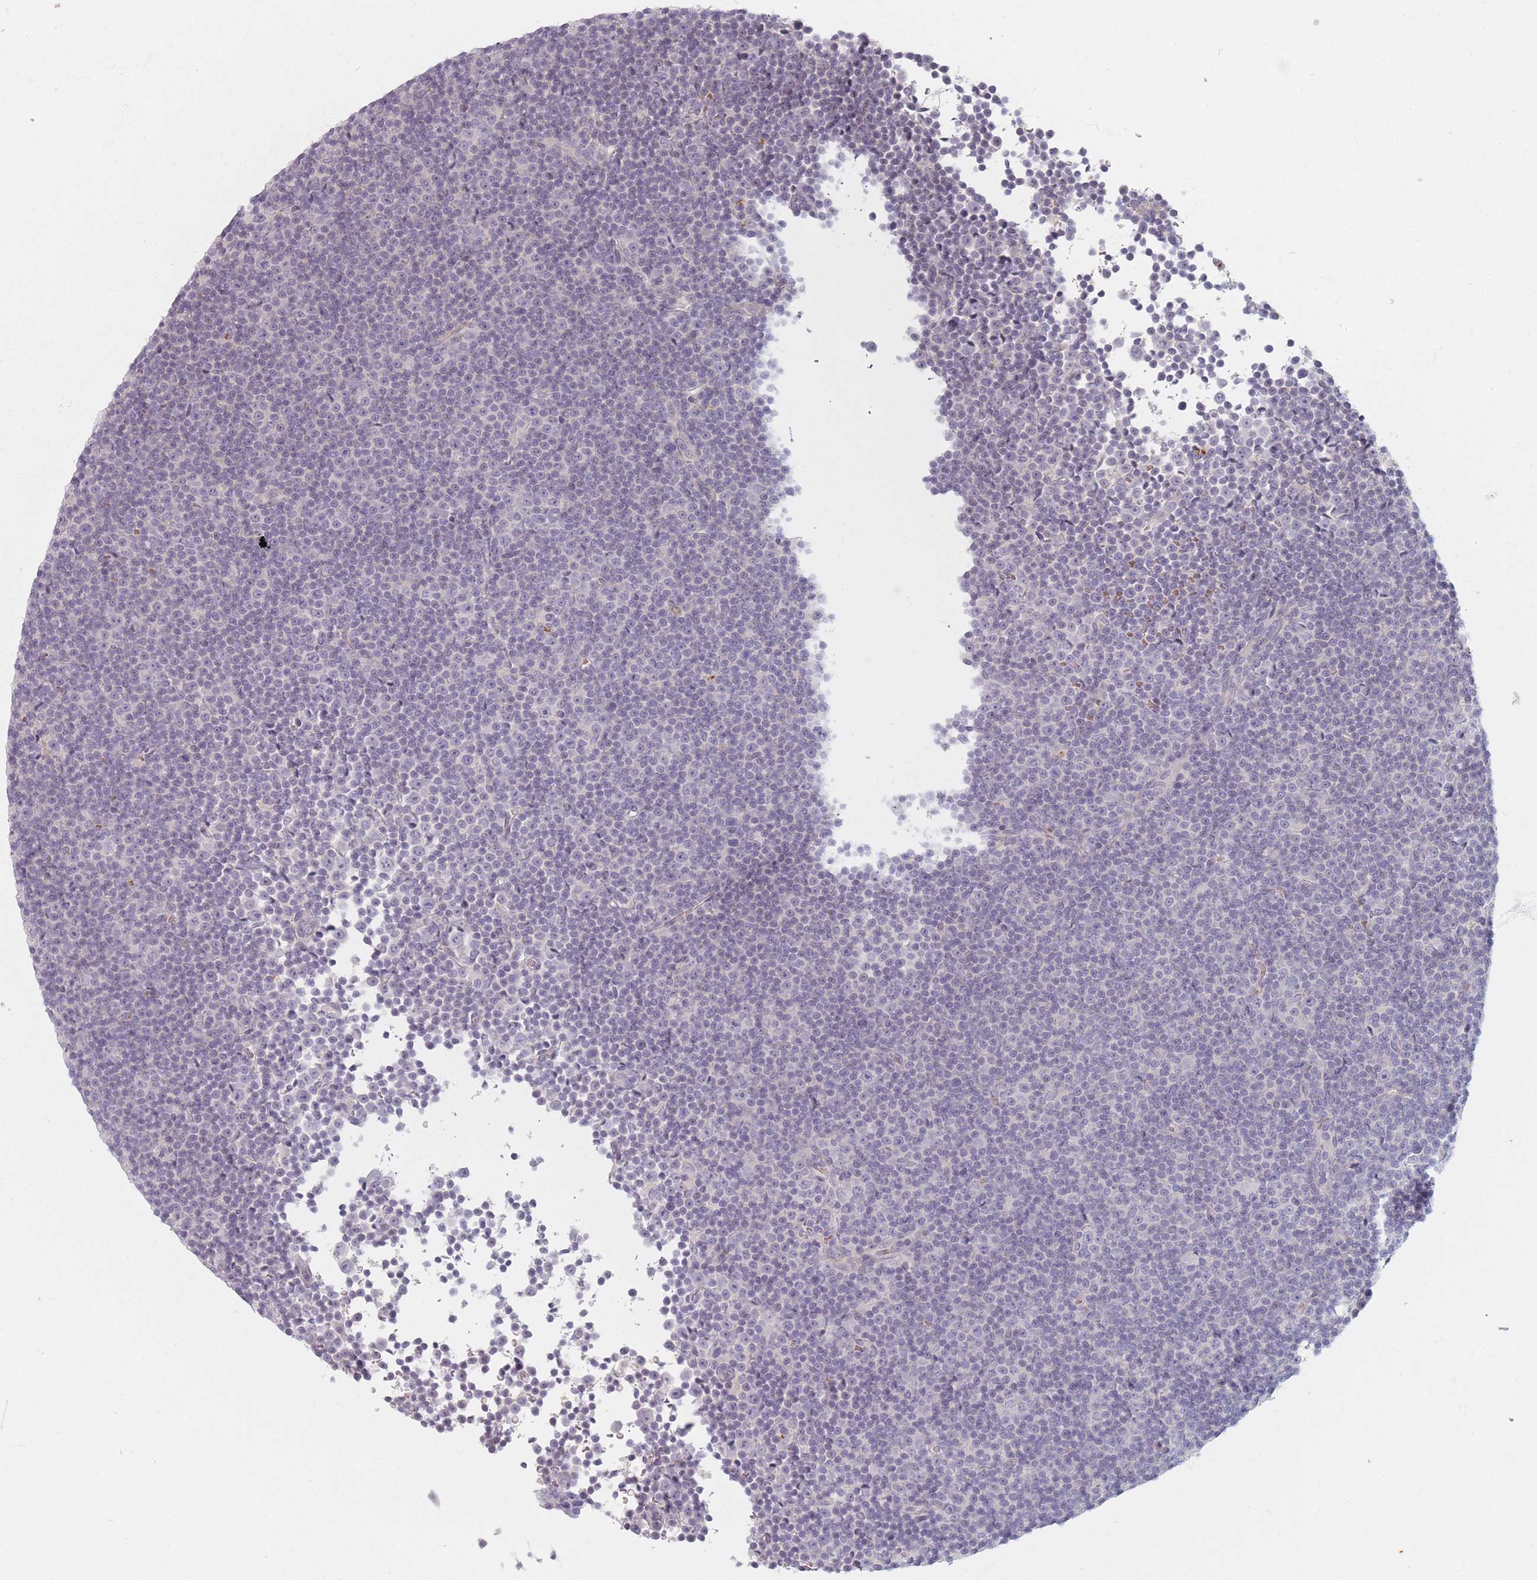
{"staining": {"intensity": "negative", "quantity": "none", "location": "none"}, "tissue": "lymphoma", "cell_type": "Tumor cells", "image_type": "cancer", "snomed": [{"axis": "morphology", "description": "Malignant lymphoma, non-Hodgkin's type, Low grade"}, {"axis": "topography", "description": "Lymph node"}], "caption": "Tumor cells are negative for brown protein staining in low-grade malignant lymphoma, non-Hodgkin's type.", "gene": "TMOD1", "patient": {"sex": "female", "age": 67}}